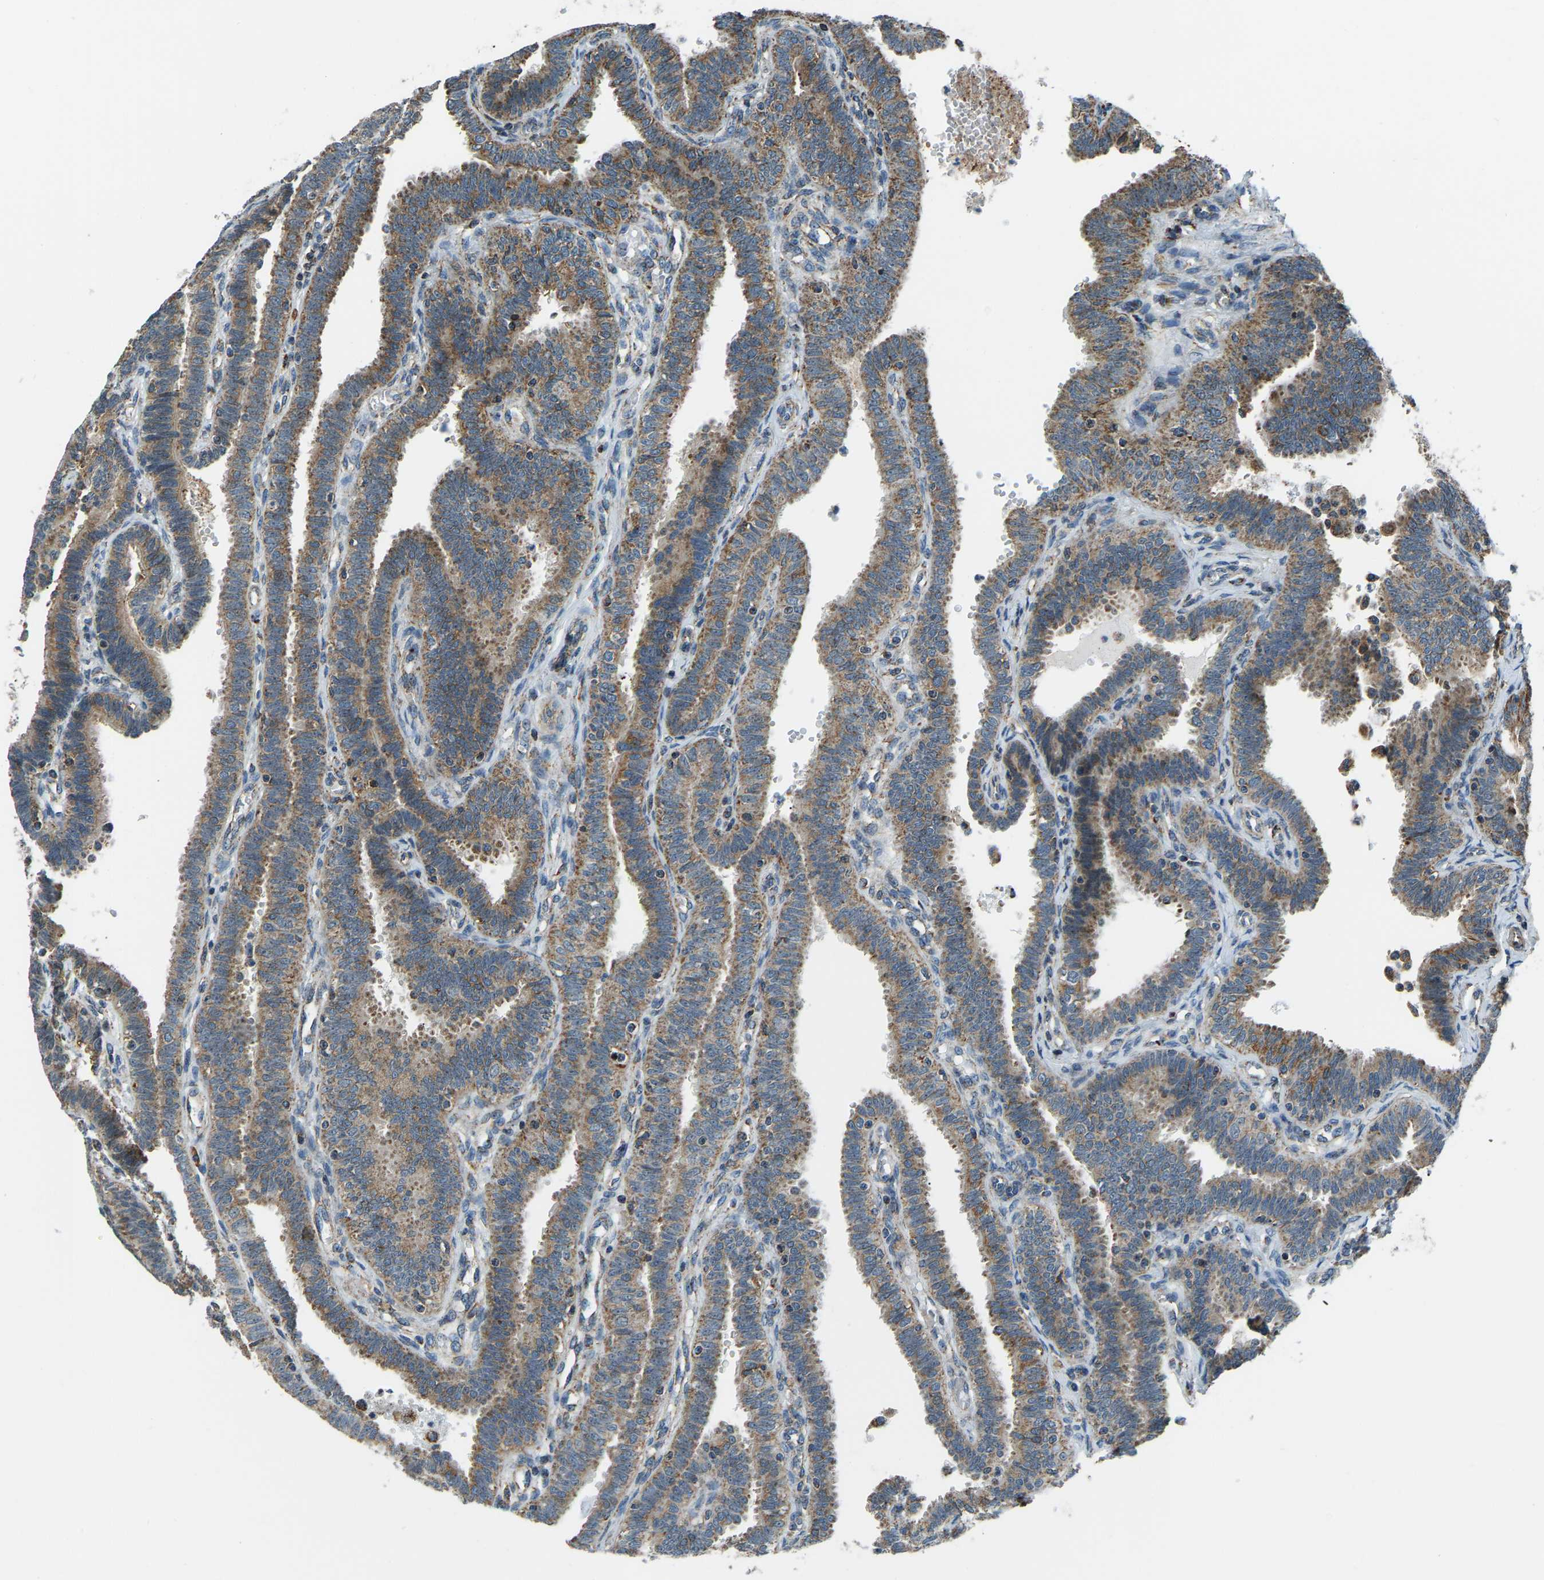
{"staining": {"intensity": "moderate", "quantity": ">75%", "location": "cytoplasmic/membranous"}, "tissue": "fallopian tube", "cell_type": "Glandular cells", "image_type": "normal", "snomed": [{"axis": "morphology", "description": "Normal tissue, NOS"}, {"axis": "topography", "description": "Fallopian tube"}, {"axis": "topography", "description": "Placenta"}], "caption": "Human fallopian tube stained for a protein (brown) exhibits moderate cytoplasmic/membranous positive staining in about >75% of glandular cells.", "gene": "RBM33", "patient": {"sex": "female", "age": 34}}